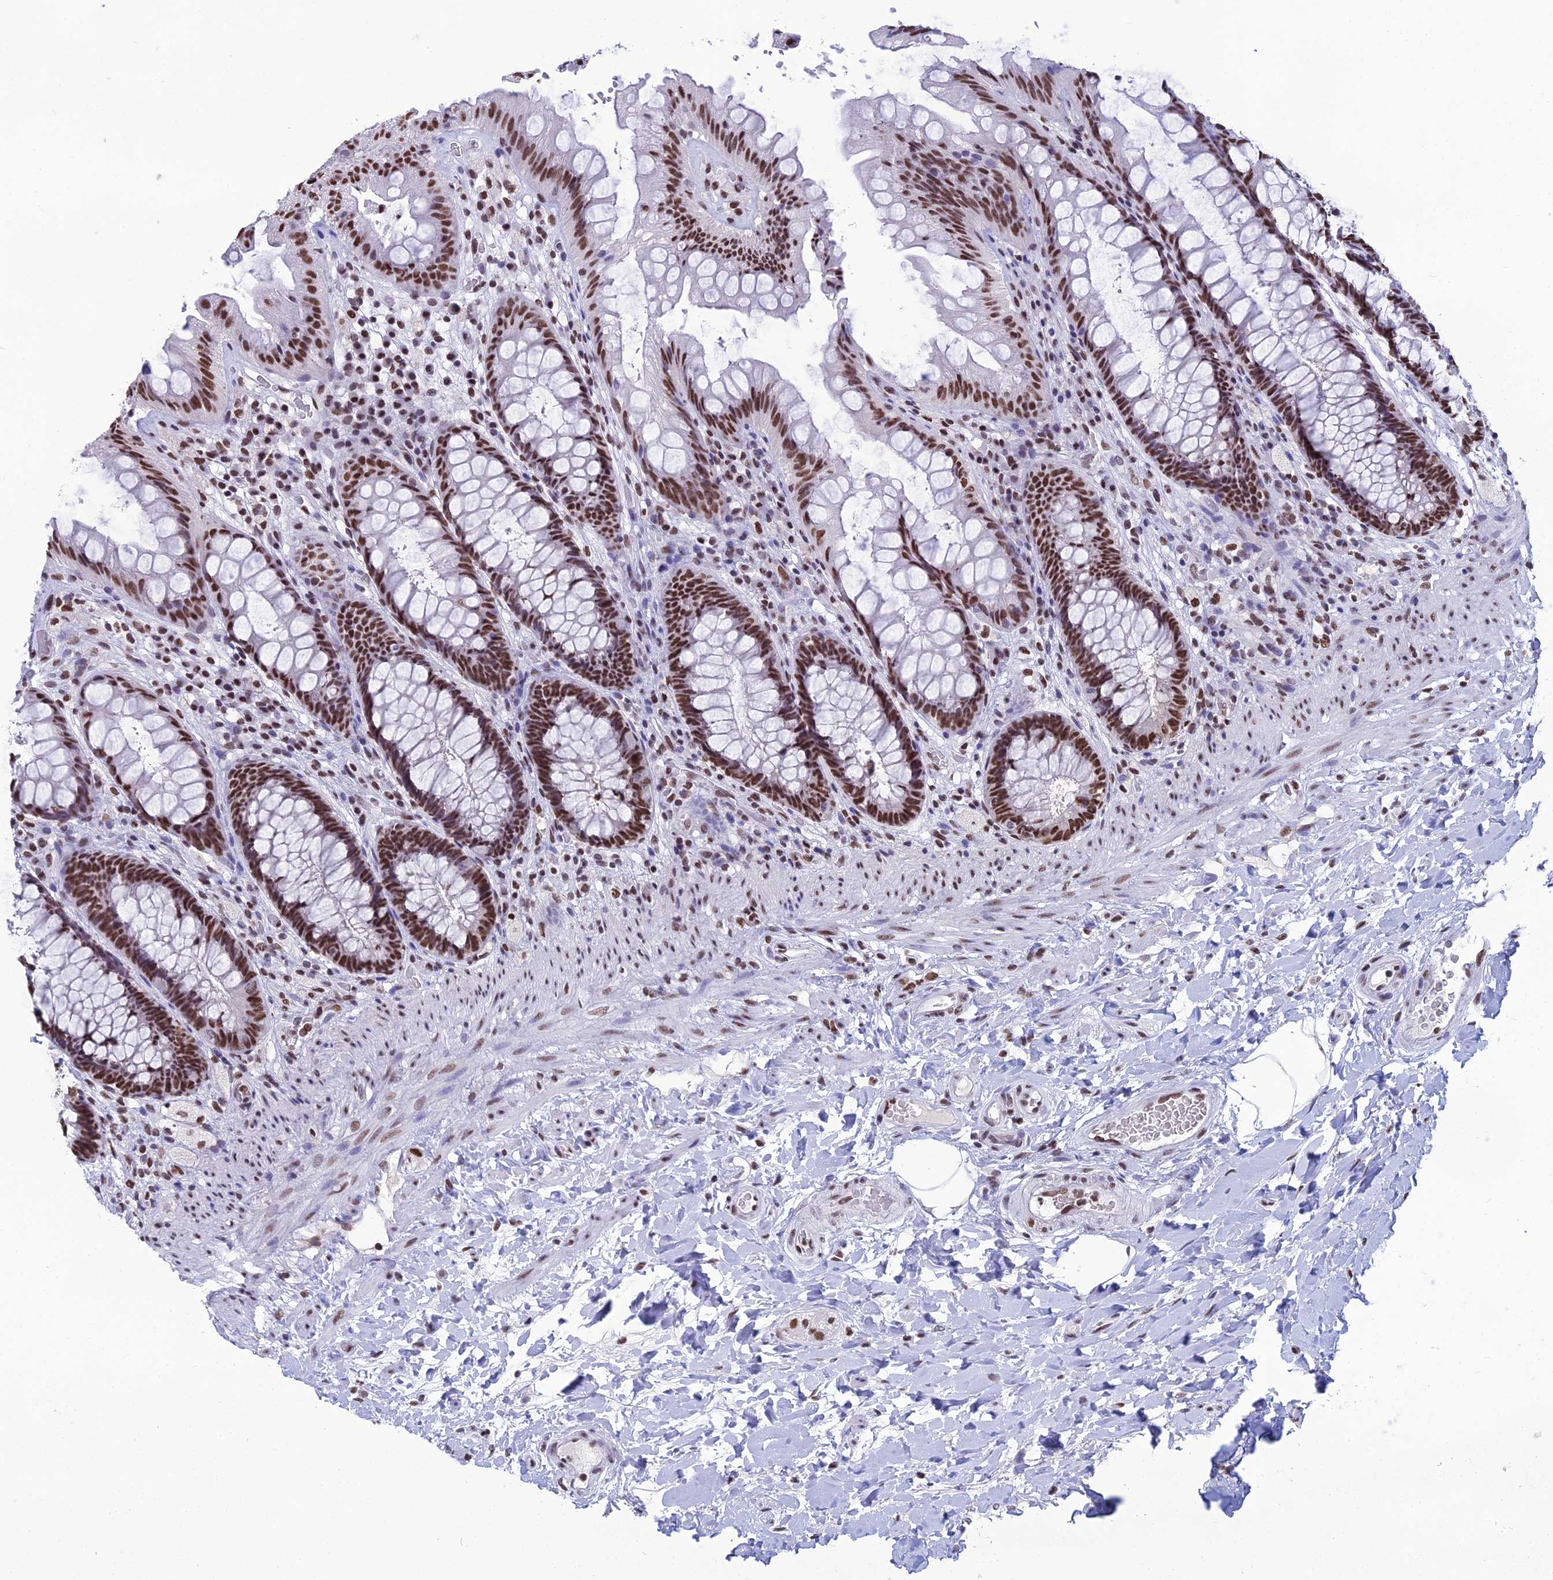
{"staining": {"intensity": "strong", "quantity": ">75%", "location": "nuclear"}, "tissue": "rectum", "cell_type": "Glandular cells", "image_type": "normal", "snomed": [{"axis": "morphology", "description": "Normal tissue, NOS"}, {"axis": "topography", "description": "Rectum"}], "caption": "Rectum stained with immunohistochemistry (IHC) reveals strong nuclear expression in about >75% of glandular cells. The staining was performed using DAB (3,3'-diaminobenzidine), with brown indicating positive protein expression. Nuclei are stained blue with hematoxylin.", "gene": "PRAMEF12", "patient": {"sex": "female", "age": 46}}